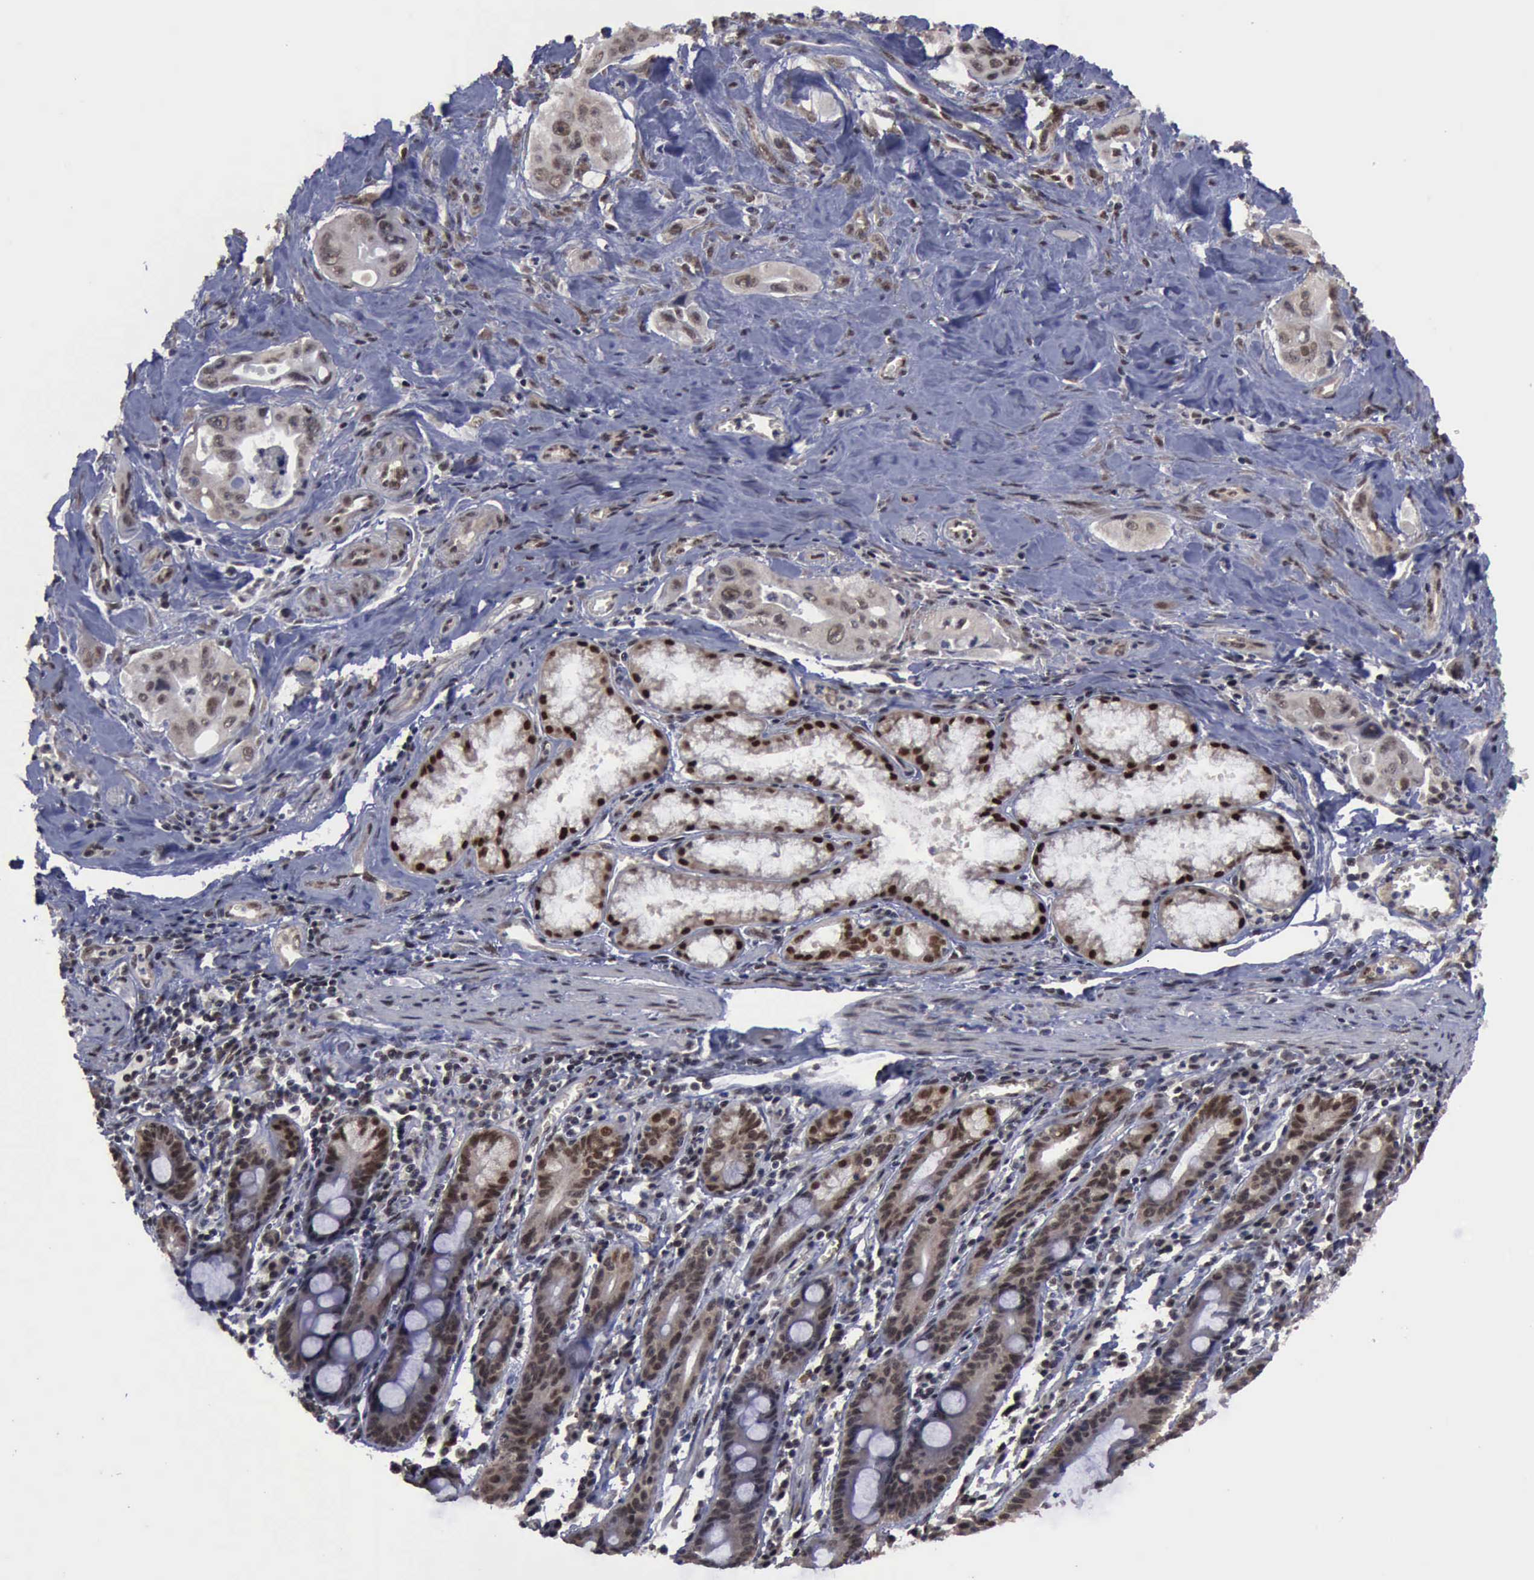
{"staining": {"intensity": "weak", "quantity": "25%-75%", "location": "cytoplasmic/membranous,nuclear"}, "tissue": "pancreatic cancer", "cell_type": "Tumor cells", "image_type": "cancer", "snomed": [{"axis": "morphology", "description": "Adenocarcinoma, NOS"}, {"axis": "topography", "description": "Pancreas"}], "caption": "DAB immunohistochemical staining of human pancreatic cancer (adenocarcinoma) demonstrates weak cytoplasmic/membranous and nuclear protein expression in about 25%-75% of tumor cells.", "gene": "RTCB", "patient": {"sex": "male", "age": 77}}